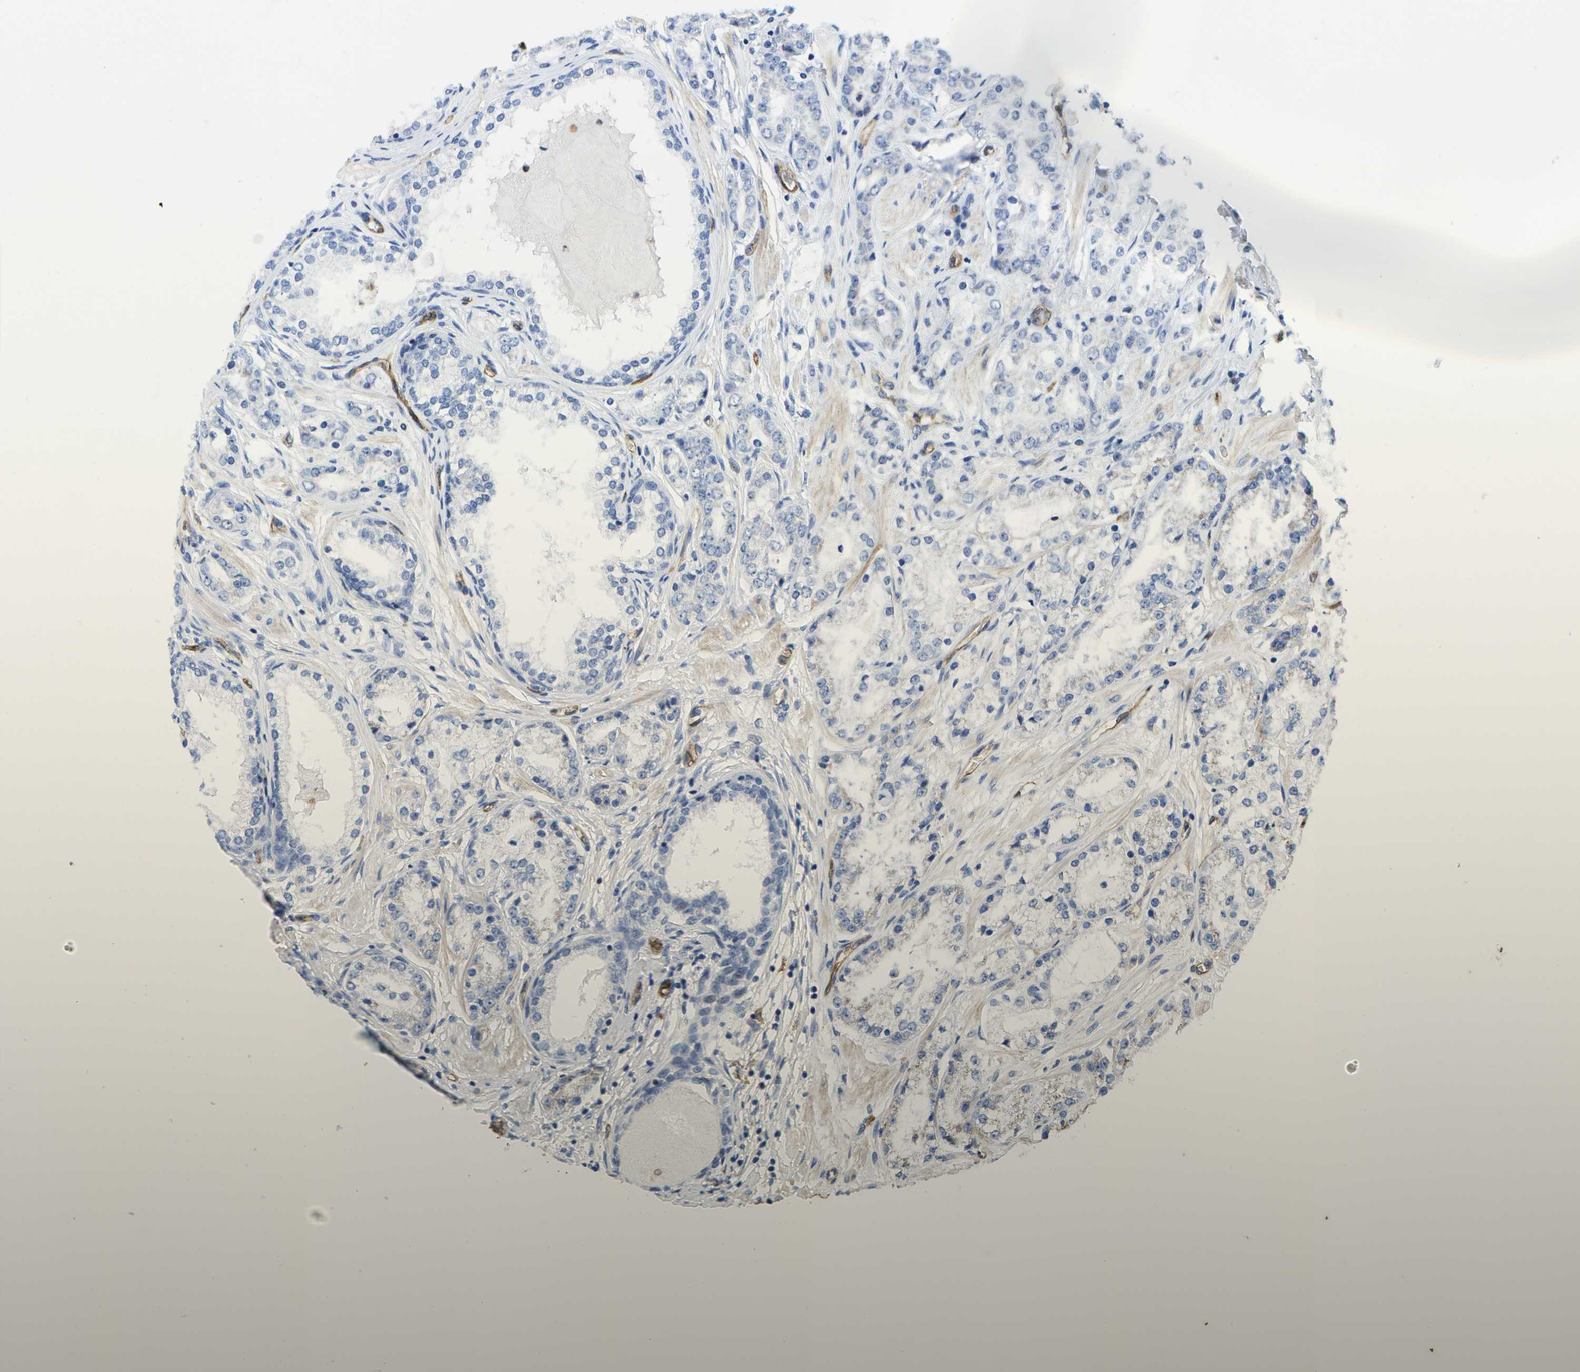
{"staining": {"intensity": "negative", "quantity": "none", "location": "none"}, "tissue": "prostate cancer", "cell_type": "Tumor cells", "image_type": "cancer", "snomed": [{"axis": "morphology", "description": "Adenocarcinoma, Low grade"}, {"axis": "topography", "description": "Prostate"}], "caption": "Tumor cells show no significant protein positivity in adenocarcinoma (low-grade) (prostate).", "gene": "DYSF", "patient": {"sex": "male", "age": 63}}